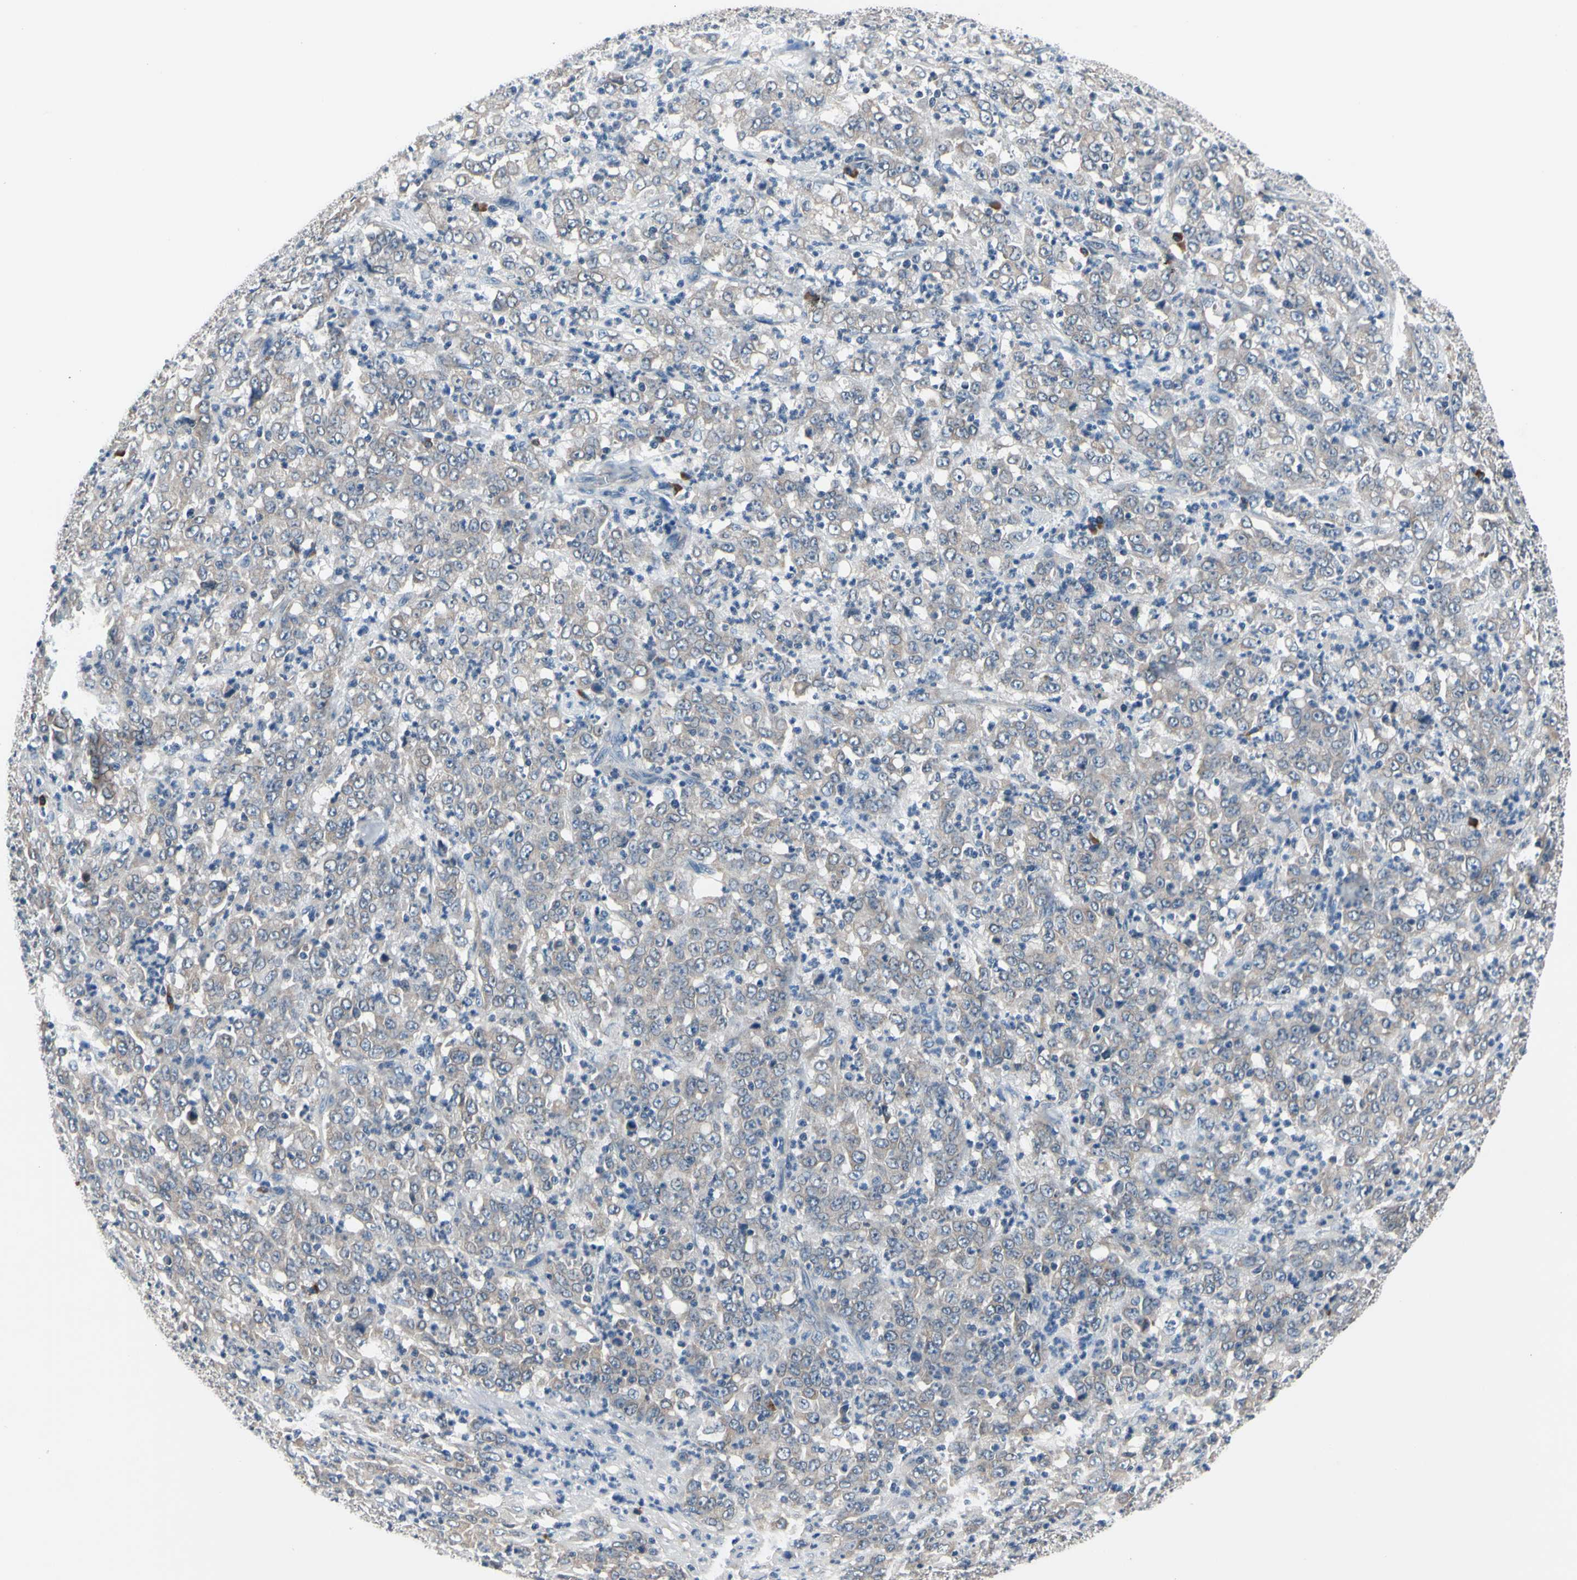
{"staining": {"intensity": "weak", "quantity": "25%-75%", "location": "cytoplasmic/membranous"}, "tissue": "stomach cancer", "cell_type": "Tumor cells", "image_type": "cancer", "snomed": [{"axis": "morphology", "description": "Adenocarcinoma, NOS"}, {"axis": "topography", "description": "Stomach, lower"}], "caption": "Stomach cancer (adenocarcinoma) stained for a protein reveals weak cytoplasmic/membranous positivity in tumor cells. The staining was performed using DAB (3,3'-diaminobenzidine), with brown indicating positive protein expression. Nuclei are stained blue with hematoxylin.", "gene": "SELENOK", "patient": {"sex": "female", "age": 71}}